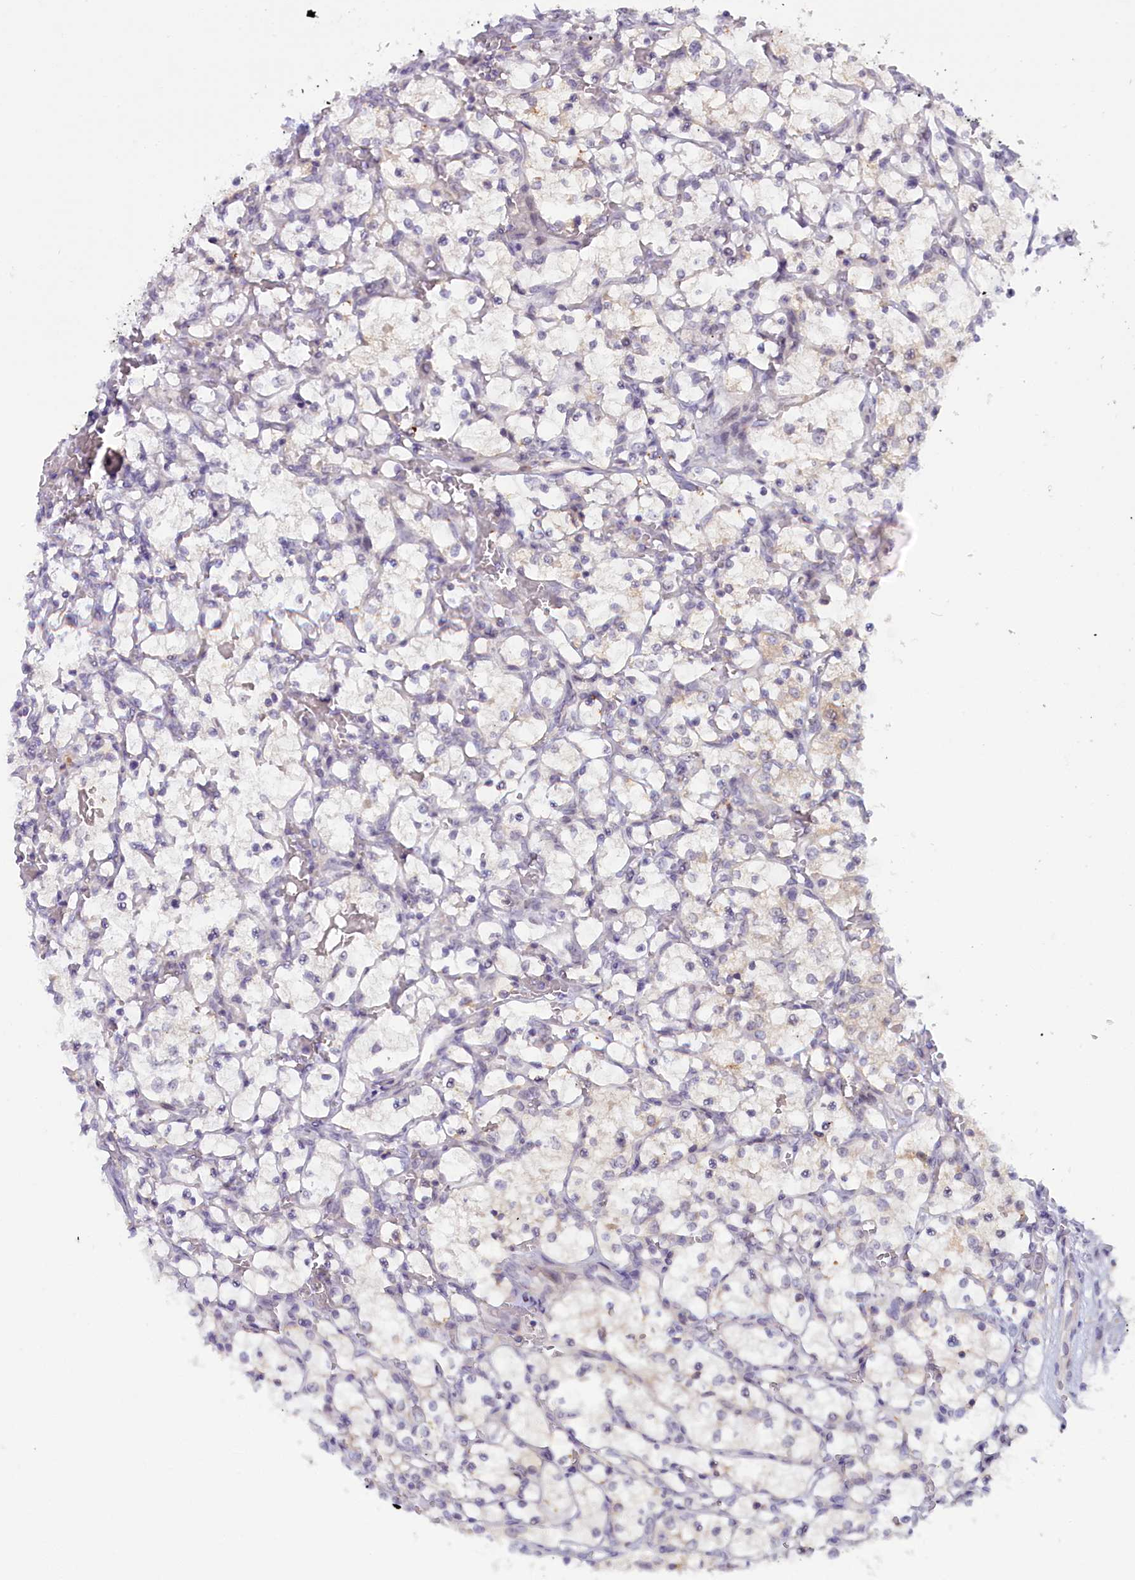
{"staining": {"intensity": "negative", "quantity": "none", "location": "none"}, "tissue": "renal cancer", "cell_type": "Tumor cells", "image_type": "cancer", "snomed": [{"axis": "morphology", "description": "Adenocarcinoma, NOS"}, {"axis": "topography", "description": "Kidney"}], "caption": "This is an IHC micrograph of human renal cancer (adenocarcinoma). There is no expression in tumor cells.", "gene": "CRAMP1", "patient": {"sex": "female", "age": 69}}